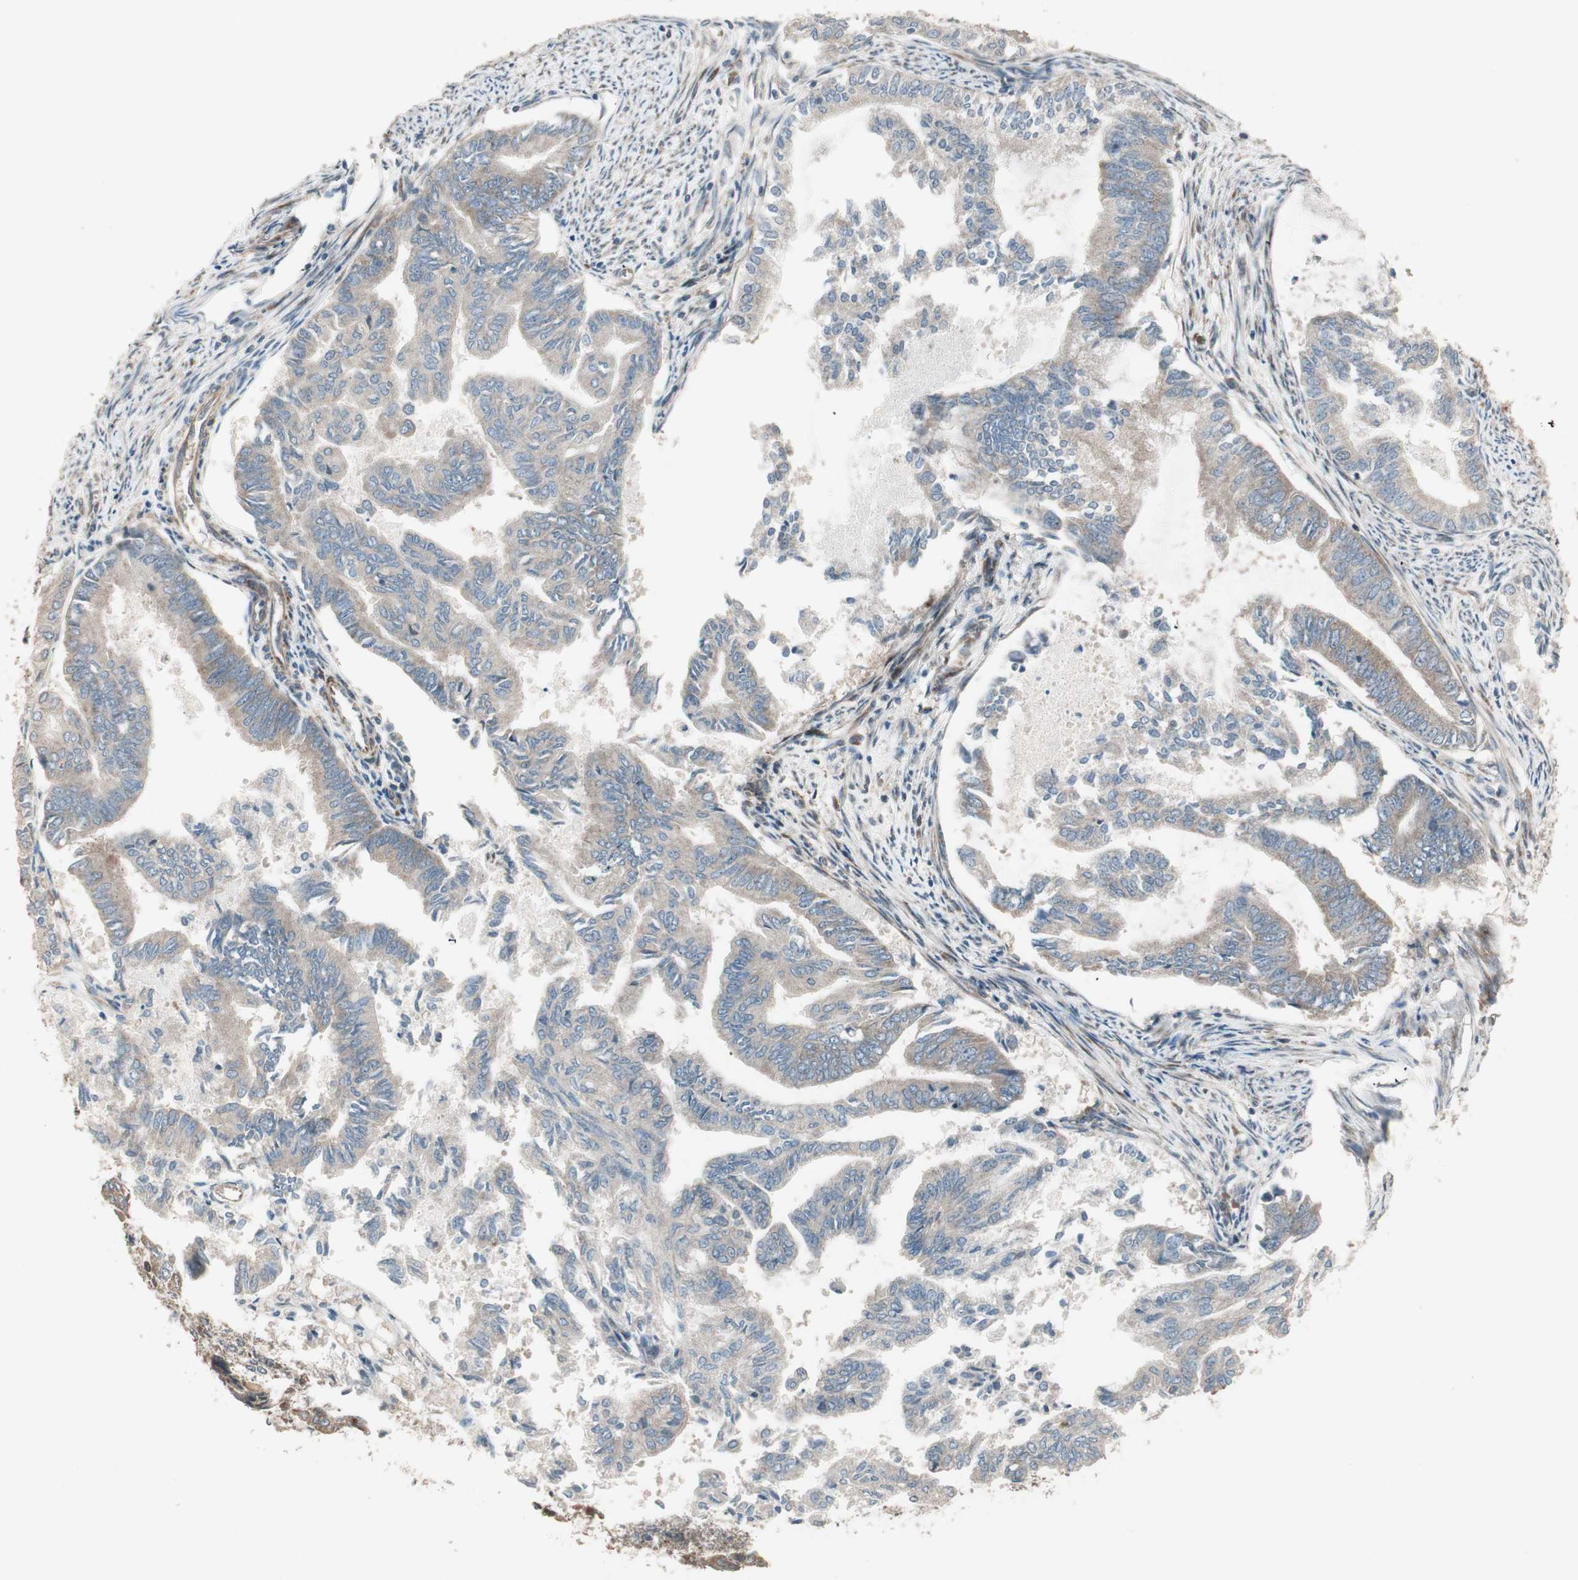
{"staining": {"intensity": "weak", "quantity": ">75%", "location": "cytoplasmic/membranous"}, "tissue": "endometrial cancer", "cell_type": "Tumor cells", "image_type": "cancer", "snomed": [{"axis": "morphology", "description": "Adenocarcinoma, NOS"}, {"axis": "topography", "description": "Endometrium"}], "caption": "Approximately >75% of tumor cells in human endometrial adenocarcinoma exhibit weak cytoplasmic/membranous protein staining as visualized by brown immunohistochemical staining.", "gene": "PPP2R5E", "patient": {"sex": "female", "age": 86}}